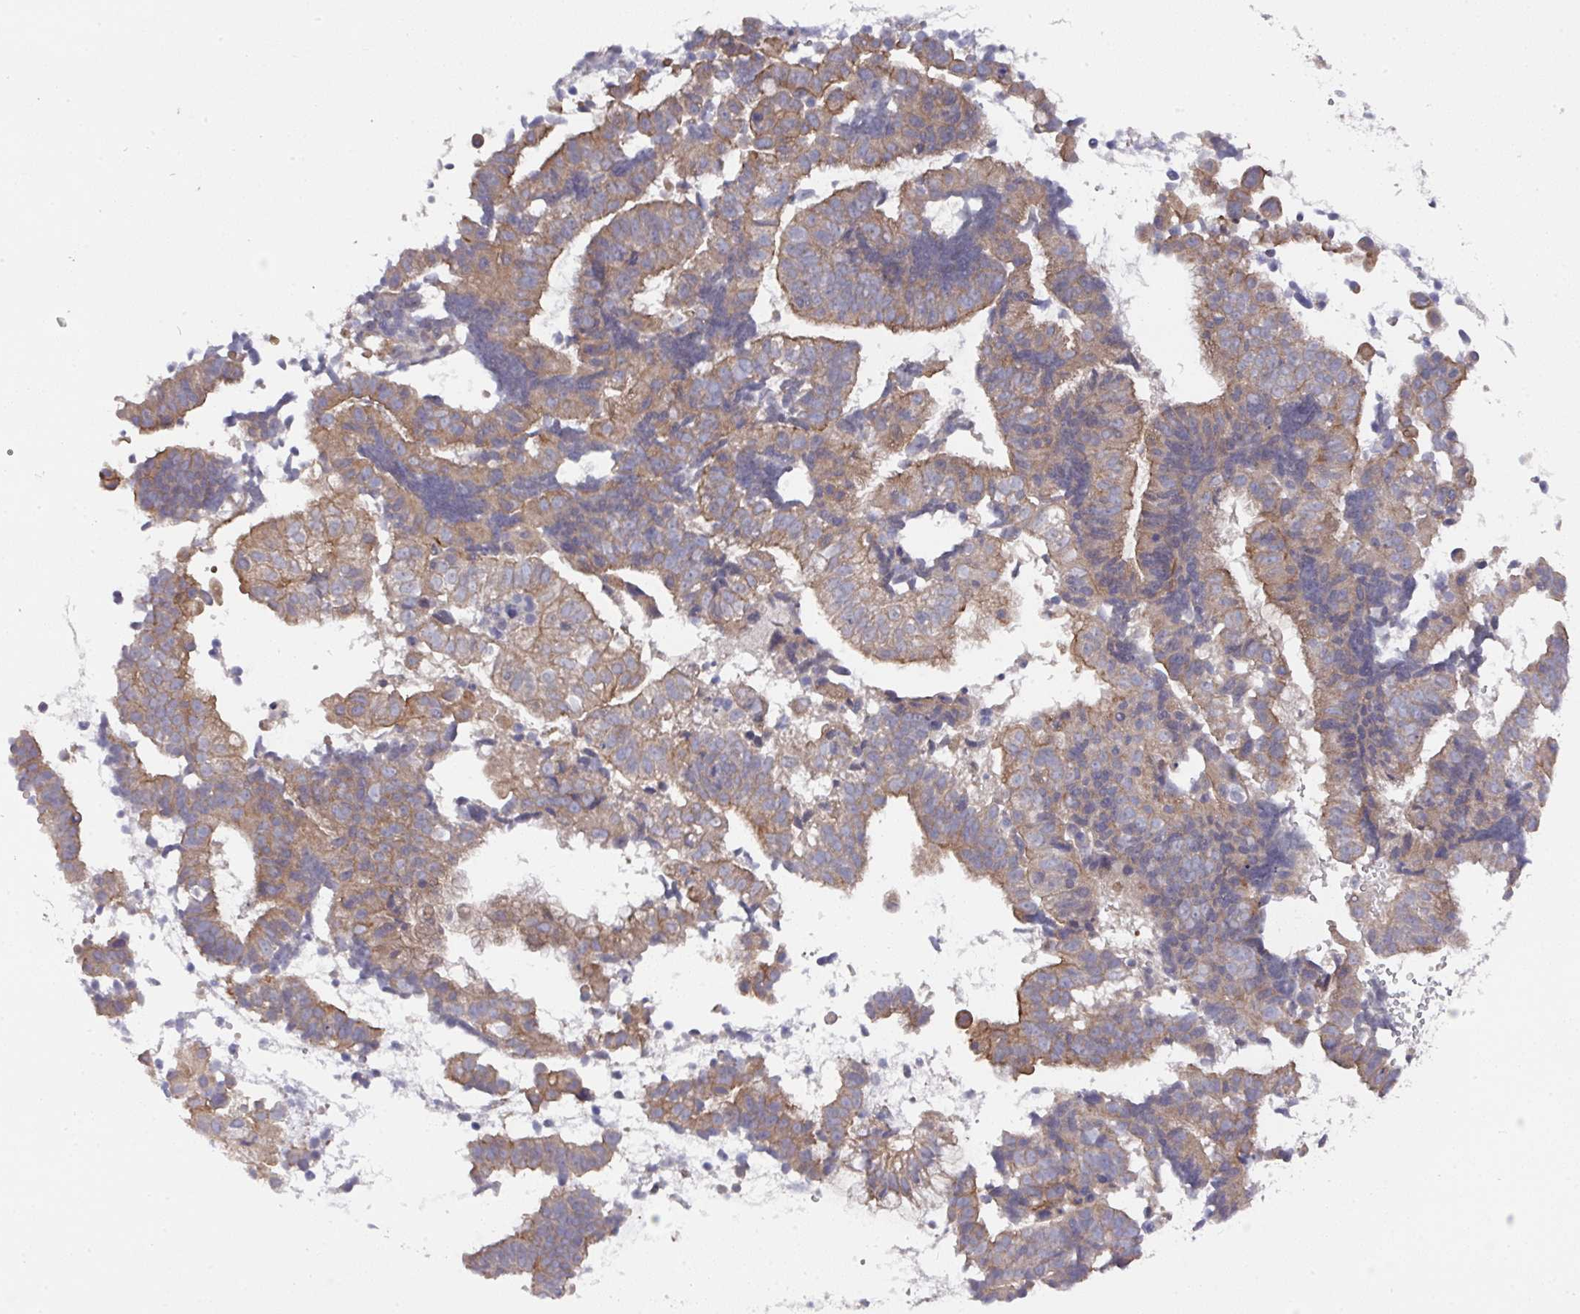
{"staining": {"intensity": "moderate", "quantity": "25%-75%", "location": "cytoplasmic/membranous"}, "tissue": "endometrial cancer", "cell_type": "Tumor cells", "image_type": "cancer", "snomed": [{"axis": "morphology", "description": "Adenocarcinoma, NOS"}, {"axis": "topography", "description": "Endometrium"}], "caption": "Immunohistochemistry micrograph of neoplastic tissue: endometrial adenocarcinoma stained using immunohistochemistry reveals medium levels of moderate protein expression localized specifically in the cytoplasmic/membranous of tumor cells, appearing as a cytoplasmic/membranous brown color.", "gene": "PRR5", "patient": {"sex": "female", "age": 76}}